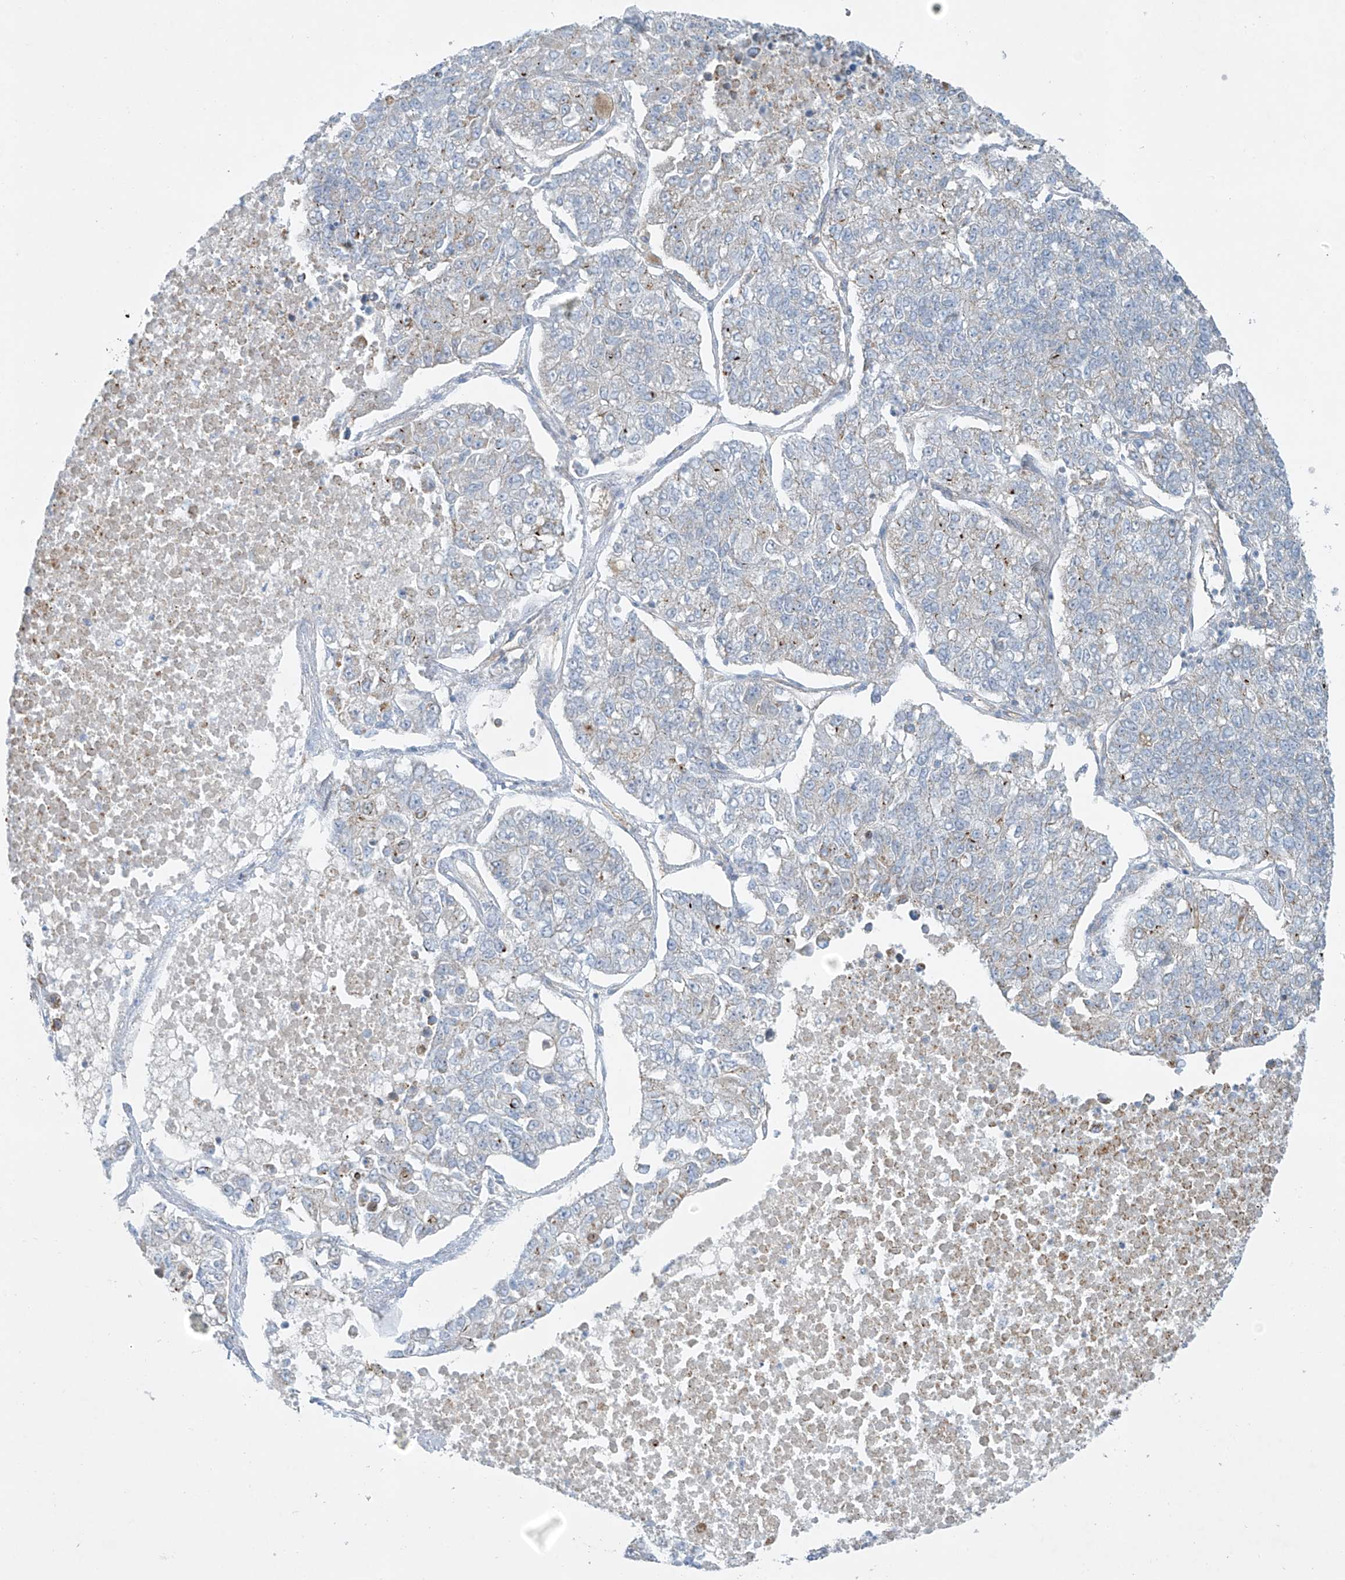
{"staining": {"intensity": "negative", "quantity": "none", "location": "none"}, "tissue": "lung cancer", "cell_type": "Tumor cells", "image_type": "cancer", "snomed": [{"axis": "morphology", "description": "Adenocarcinoma, NOS"}, {"axis": "topography", "description": "Lung"}], "caption": "Immunohistochemical staining of human lung adenocarcinoma displays no significant expression in tumor cells.", "gene": "VAMP5", "patient": {"sex": "male", "age": 49}}